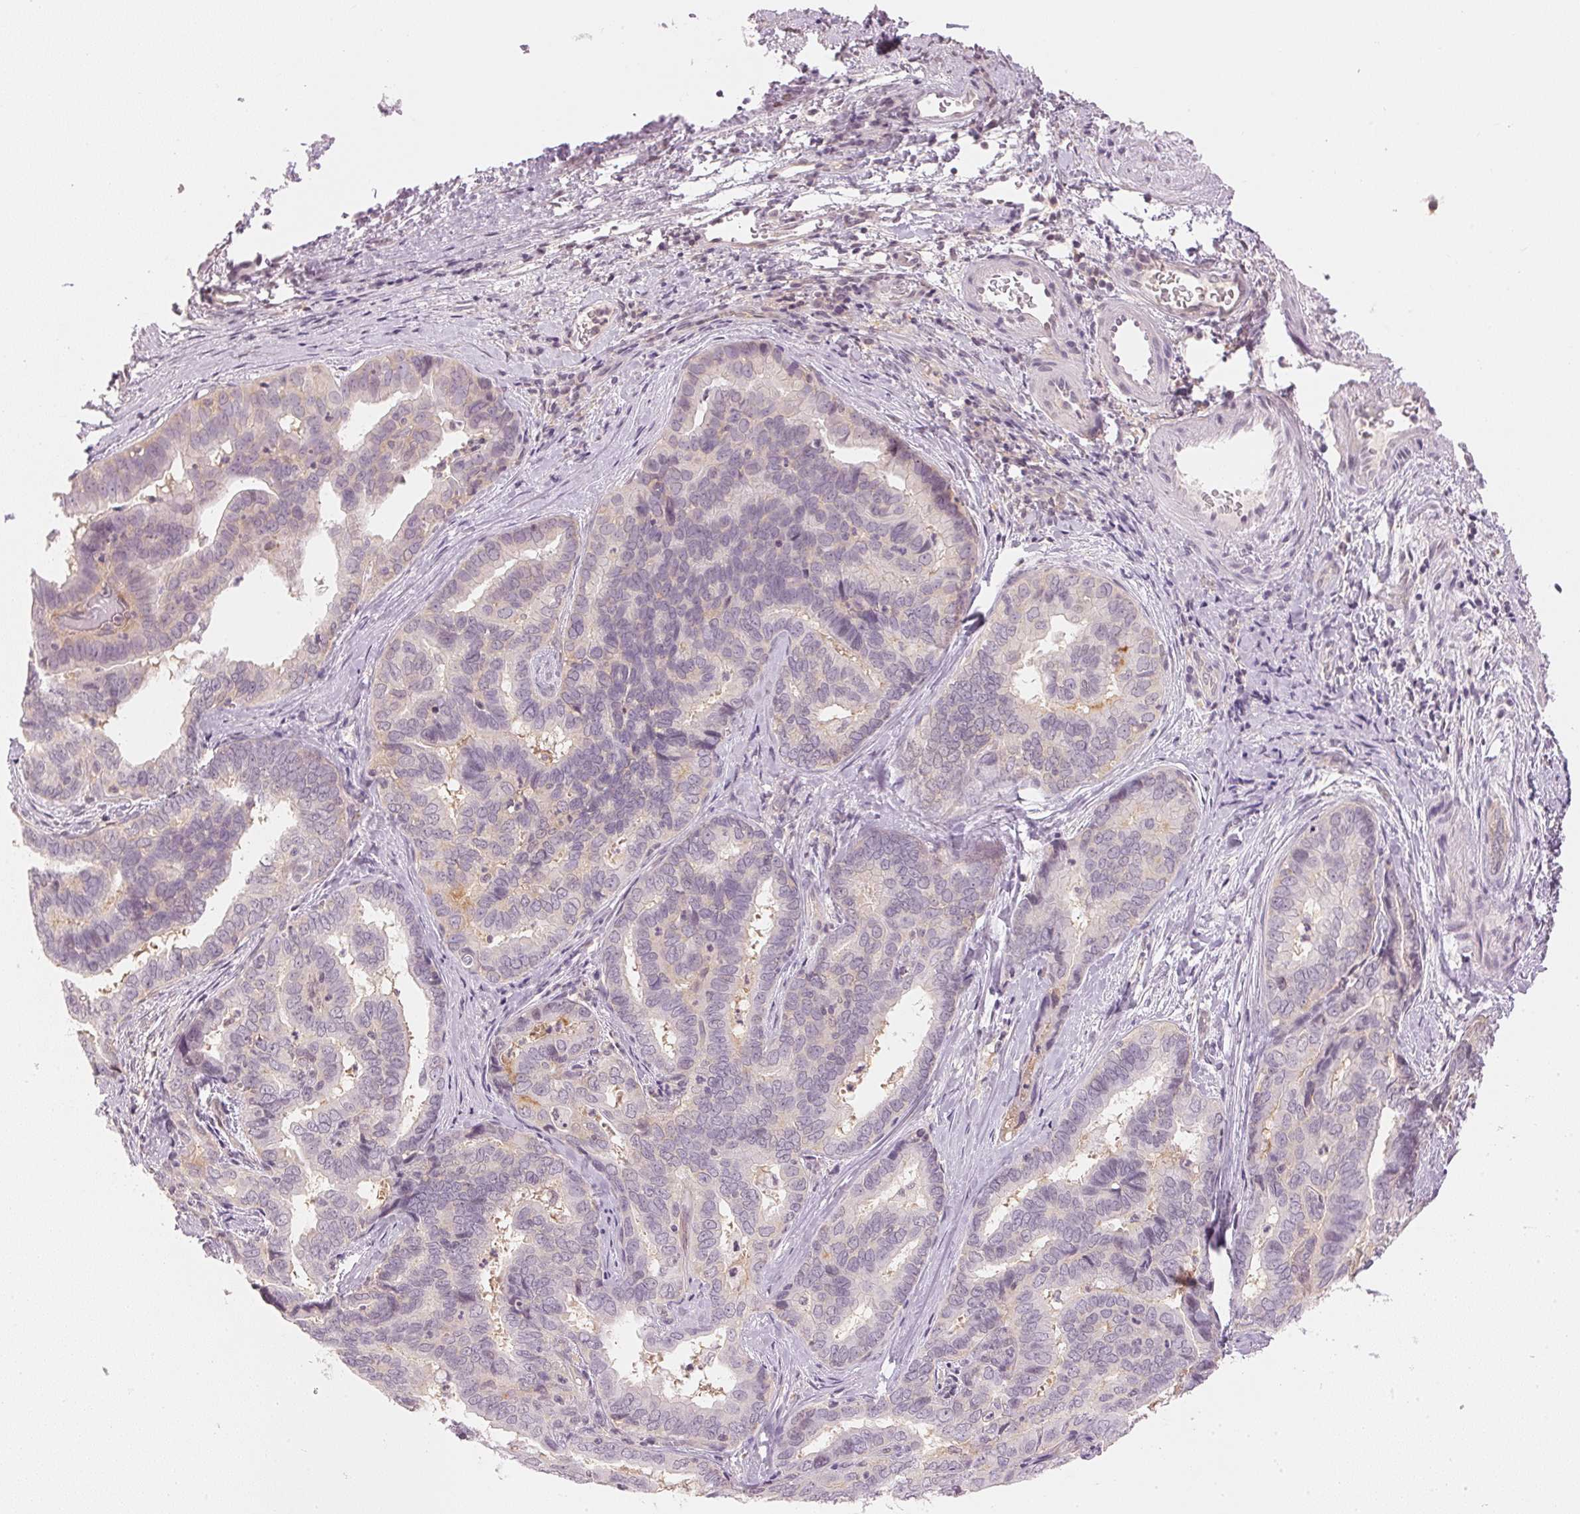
{"staining": {"intensity": "weak", "quantity": "<25%", "location": "cytoplasmic/membranous"}, "tissue": "liver cancer", "cell_type": "Tumor cells", "image_type": "cancer", "snomed": [{"axis": "morphology", "description": "Cholangiocarcinoma"}, {"axis": "topography", "description": "Liver"}], "caption": "Tumor cells are negative for brown protein staining in liver cholangiocarcinoma.", "gene": "KPRP", "patient": {"sex": "female", "age": 64}}